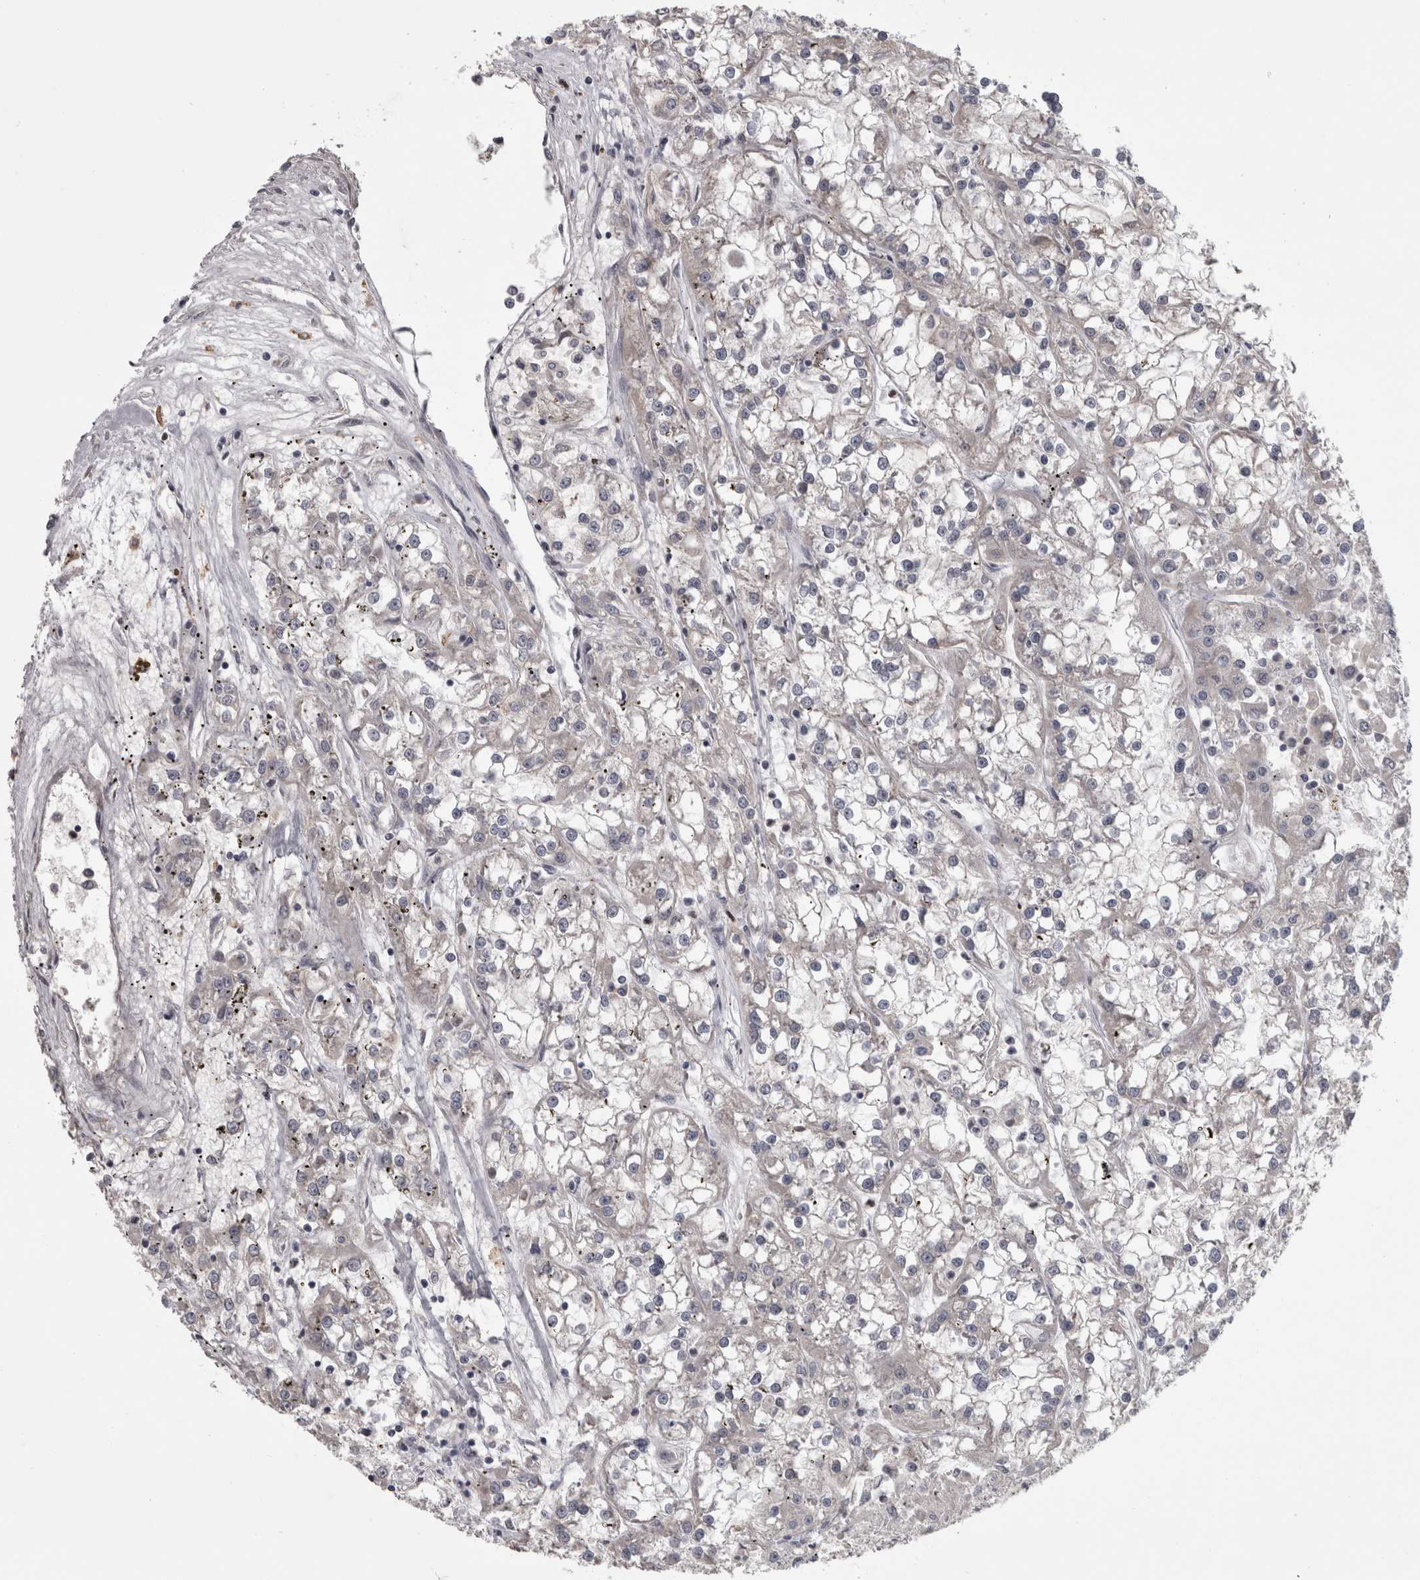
{"staining": {"intensity": "negative", "quantity": "none", "location": "none"}, "tissue": "renal cancer", "cell_type": "Tumor cells", "image_type": "cancer", "snomed": [{"axis": "morphology", "description": "Adenocarcinoma, NOS"}, {"axis": "topography", "description": "Kidney"}], "caption": "Renal cancer (adenocarcinoma) stained for a protein using IHC exhibits no positivity tumor cells.", "gene": "PRKCI", "patient": {"sex": "female", "age": 52}}